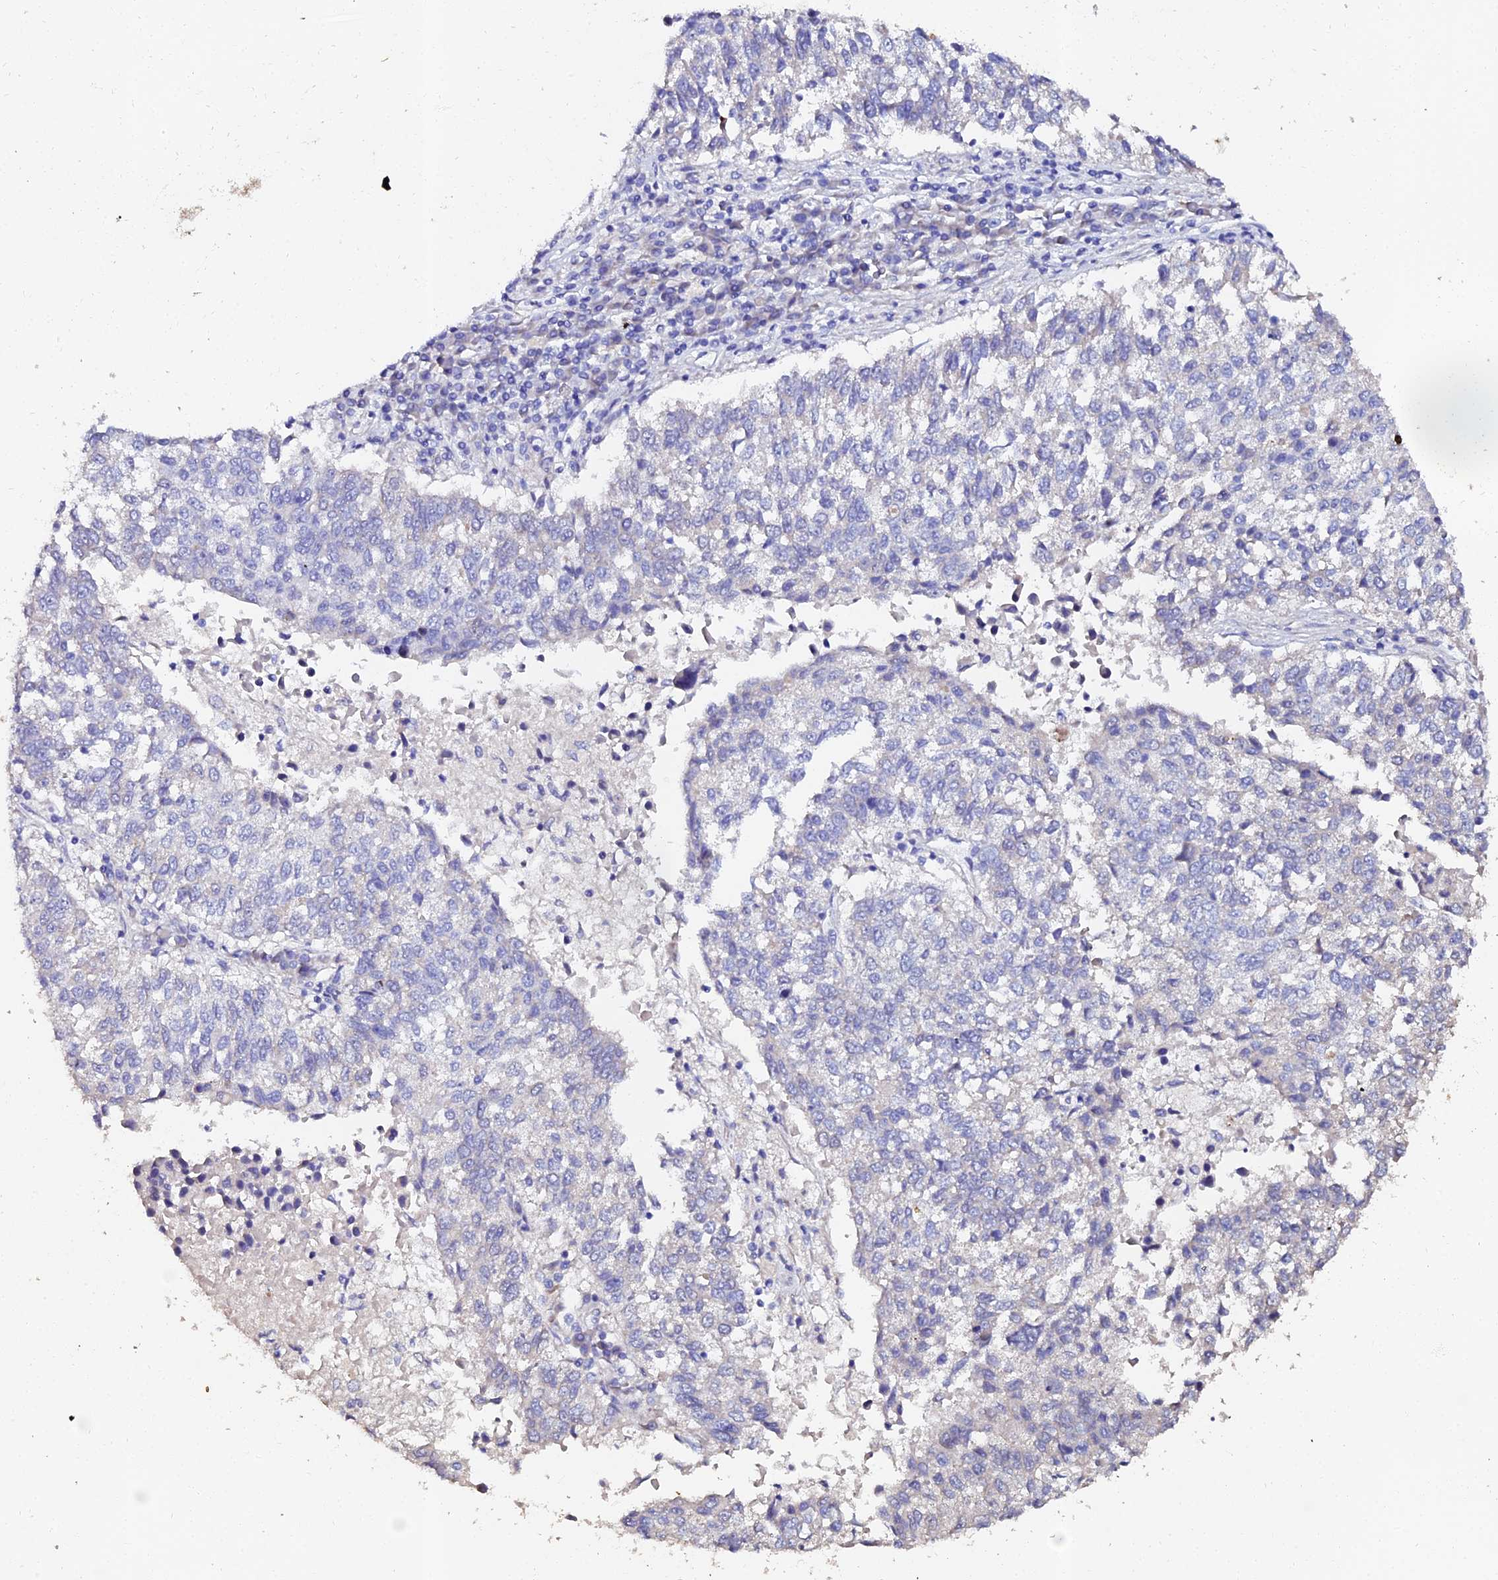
{"staining": {"intensity": "negative", "quantity": "none", "location": "none"}, "tissue": "lung cancer", "cell_type": "Tumor cells", "image_type": "cancer", "snomed": [{"axis": "morphology", "description": "Squamous cell carcinoma, NOS"}, {"axis": "topography", "description": "Lung"}], "caption": "High magnification brightfield microscopy of lung cancer stained with DAB (3,3'-diaminobenzidine) (brown) and counterstained with hematoxylin (blue): tumor cells show no significant positivity.", "gene": "ESRRG", "patient": {"sex": "male", "age": 73}}